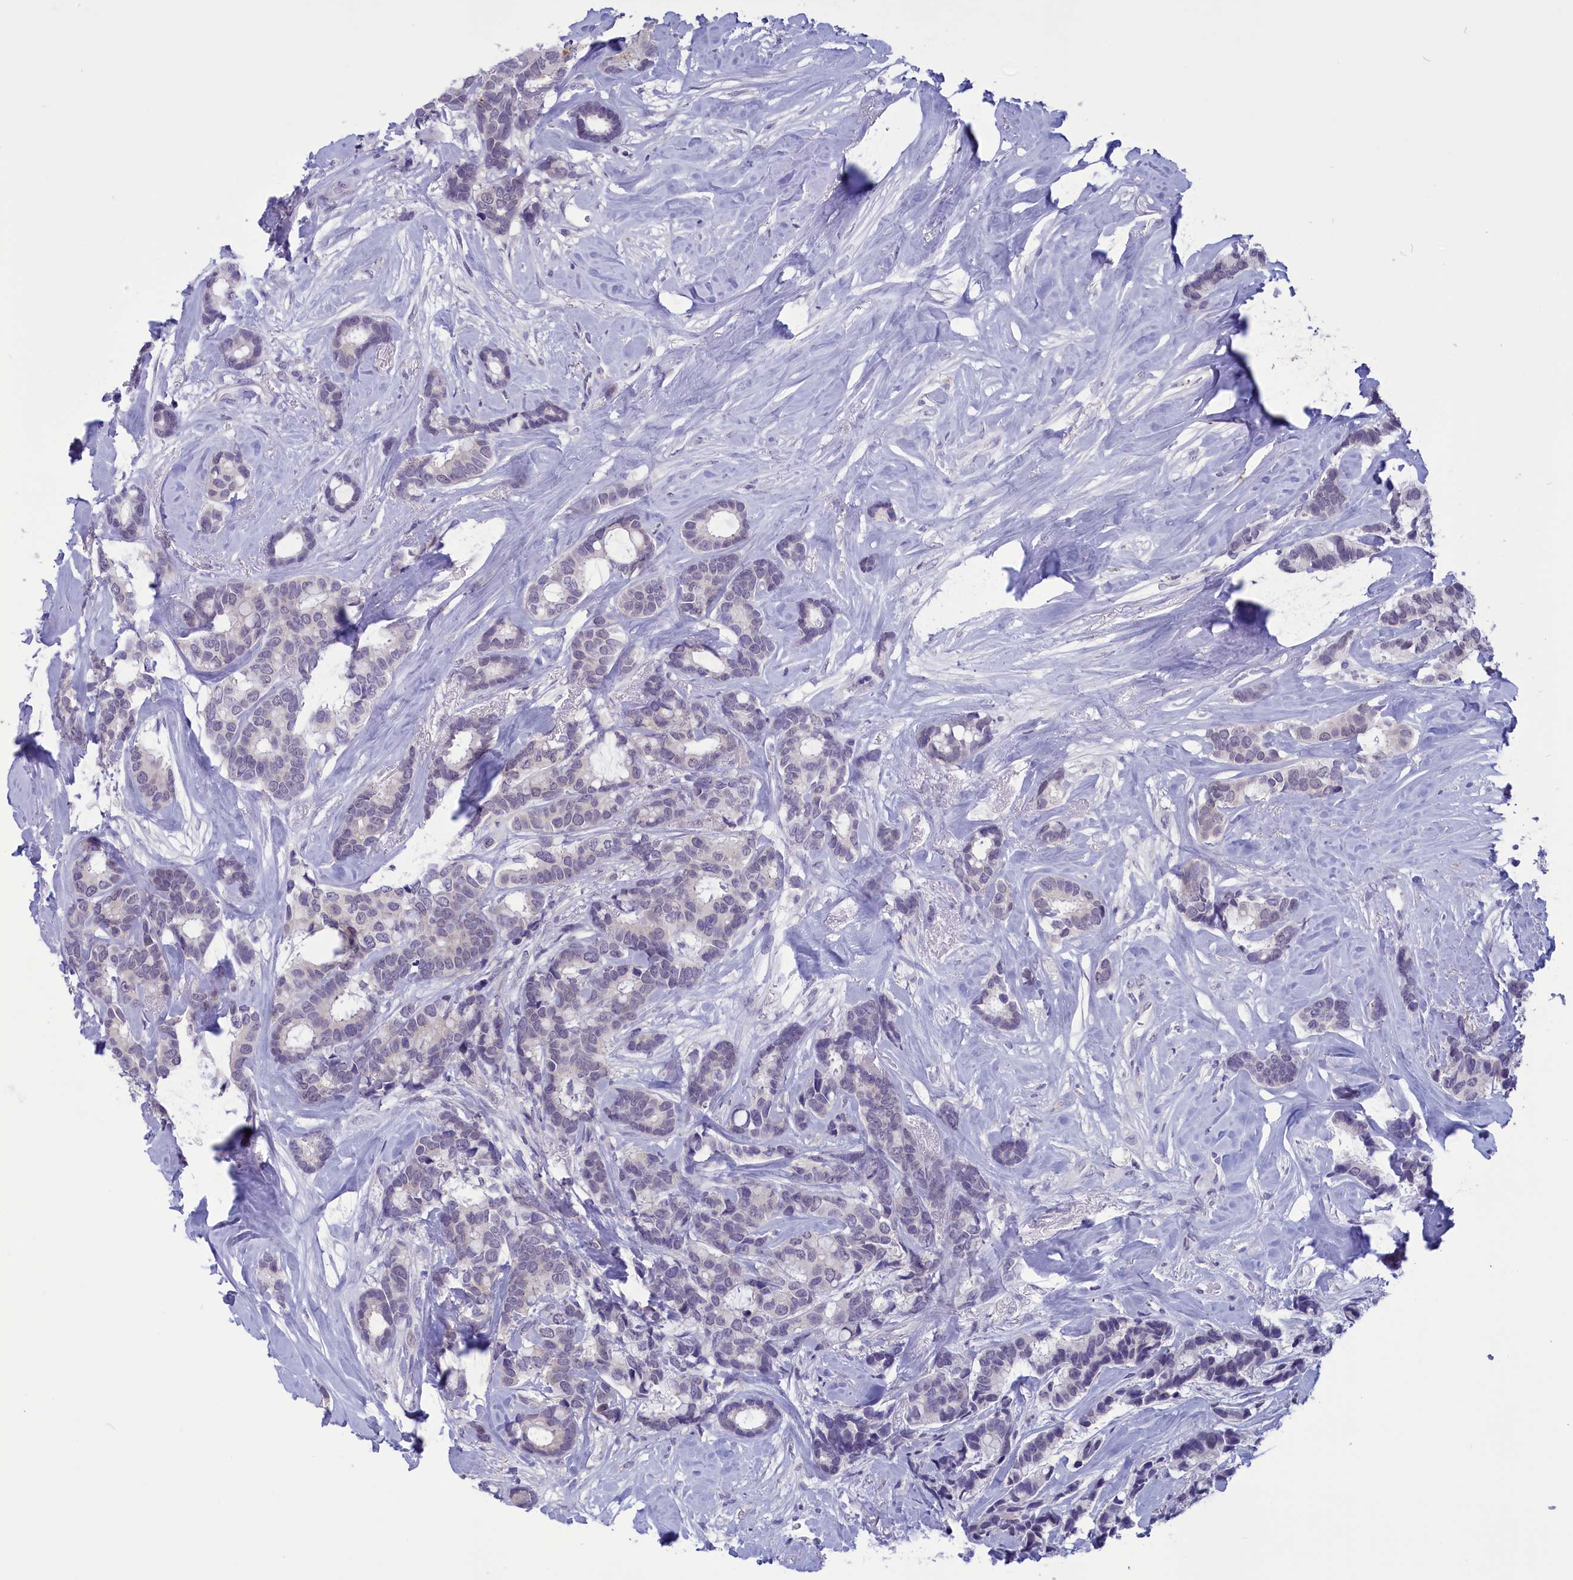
{"staining": {"intensity": "negative", "quantity": "none", "location": "none"}, "tissue": "breast cancer", "cell_type": "Tumor cells", "image_type": "cancer", "snomed": [{"axis": "morphology", "description": "Duct carcinoma"}, {"axis": "topography", "description": "Breast"}], "caption": "DAB (3,3'-diaminobenzidine) immunohistochemical staining of breast cancer reveals no significant expression in tumor cells.", "gene": "ELOA2", "patient": {"sex": "female", "age": 87}}